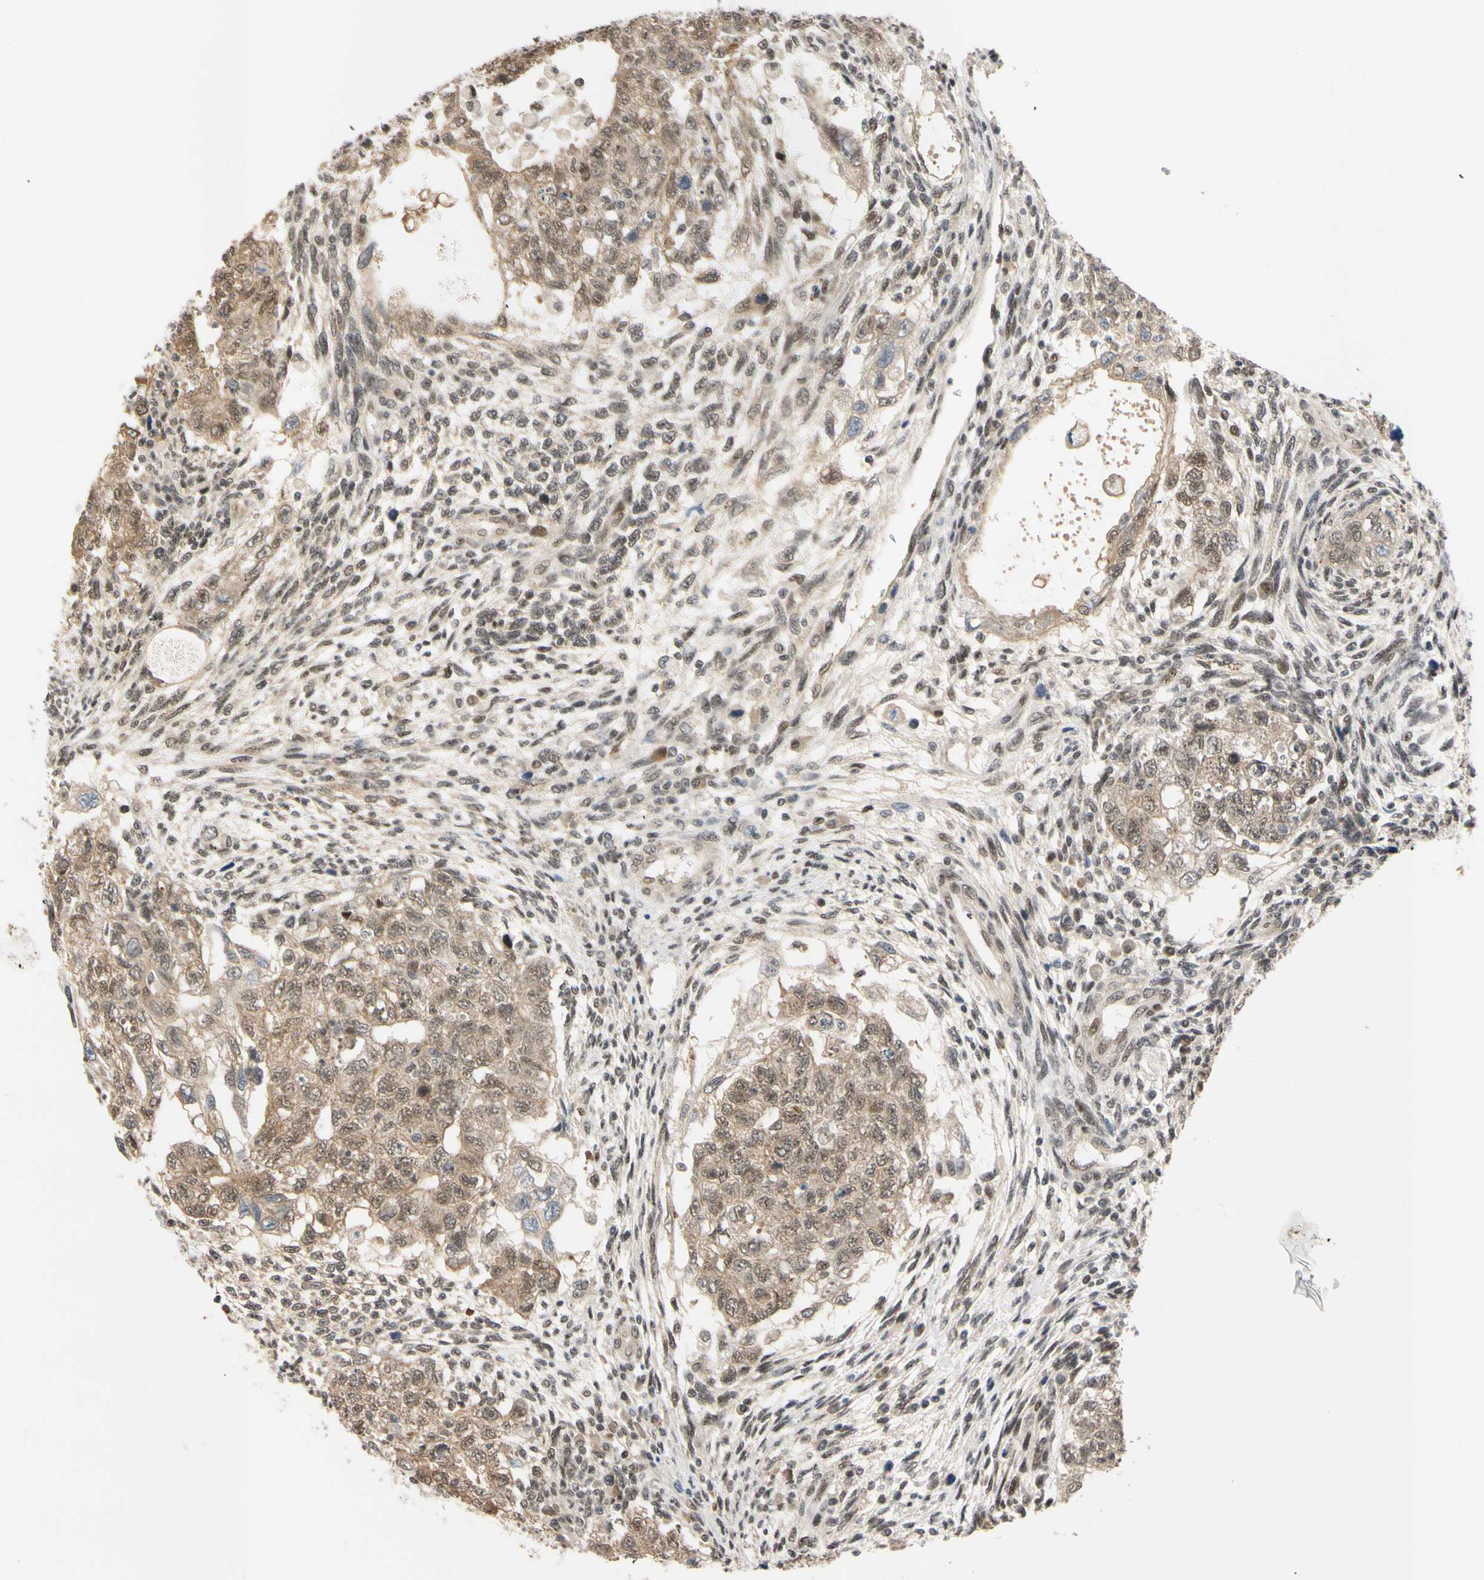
{"staining": {"intensity": "weak", "quantity": ">75%", "location": "cytoplasmic/membranous,nuclear"}, "tissue": "testis cancer", "cell_type": "Tumor cells", "image_type": "cancer", "snomed": [{"axis": "morphology", "description": "Normal tissue, NOS"}, {"axis": "morphology", "description": "Carcinoma, Embryonal, NOS"}, {"axis": "topography", "description": "Testis"}], "caption": "High-power microscopy captured an immunohistochemistry photomicrograph of embryonal carcinoma (testis), revealing weak cytoplasmic/membranous and nuclear positivity in about >75% of tumor cells.", "gene": "TAF4", "patient": {"sex": "male", "age": 36}}